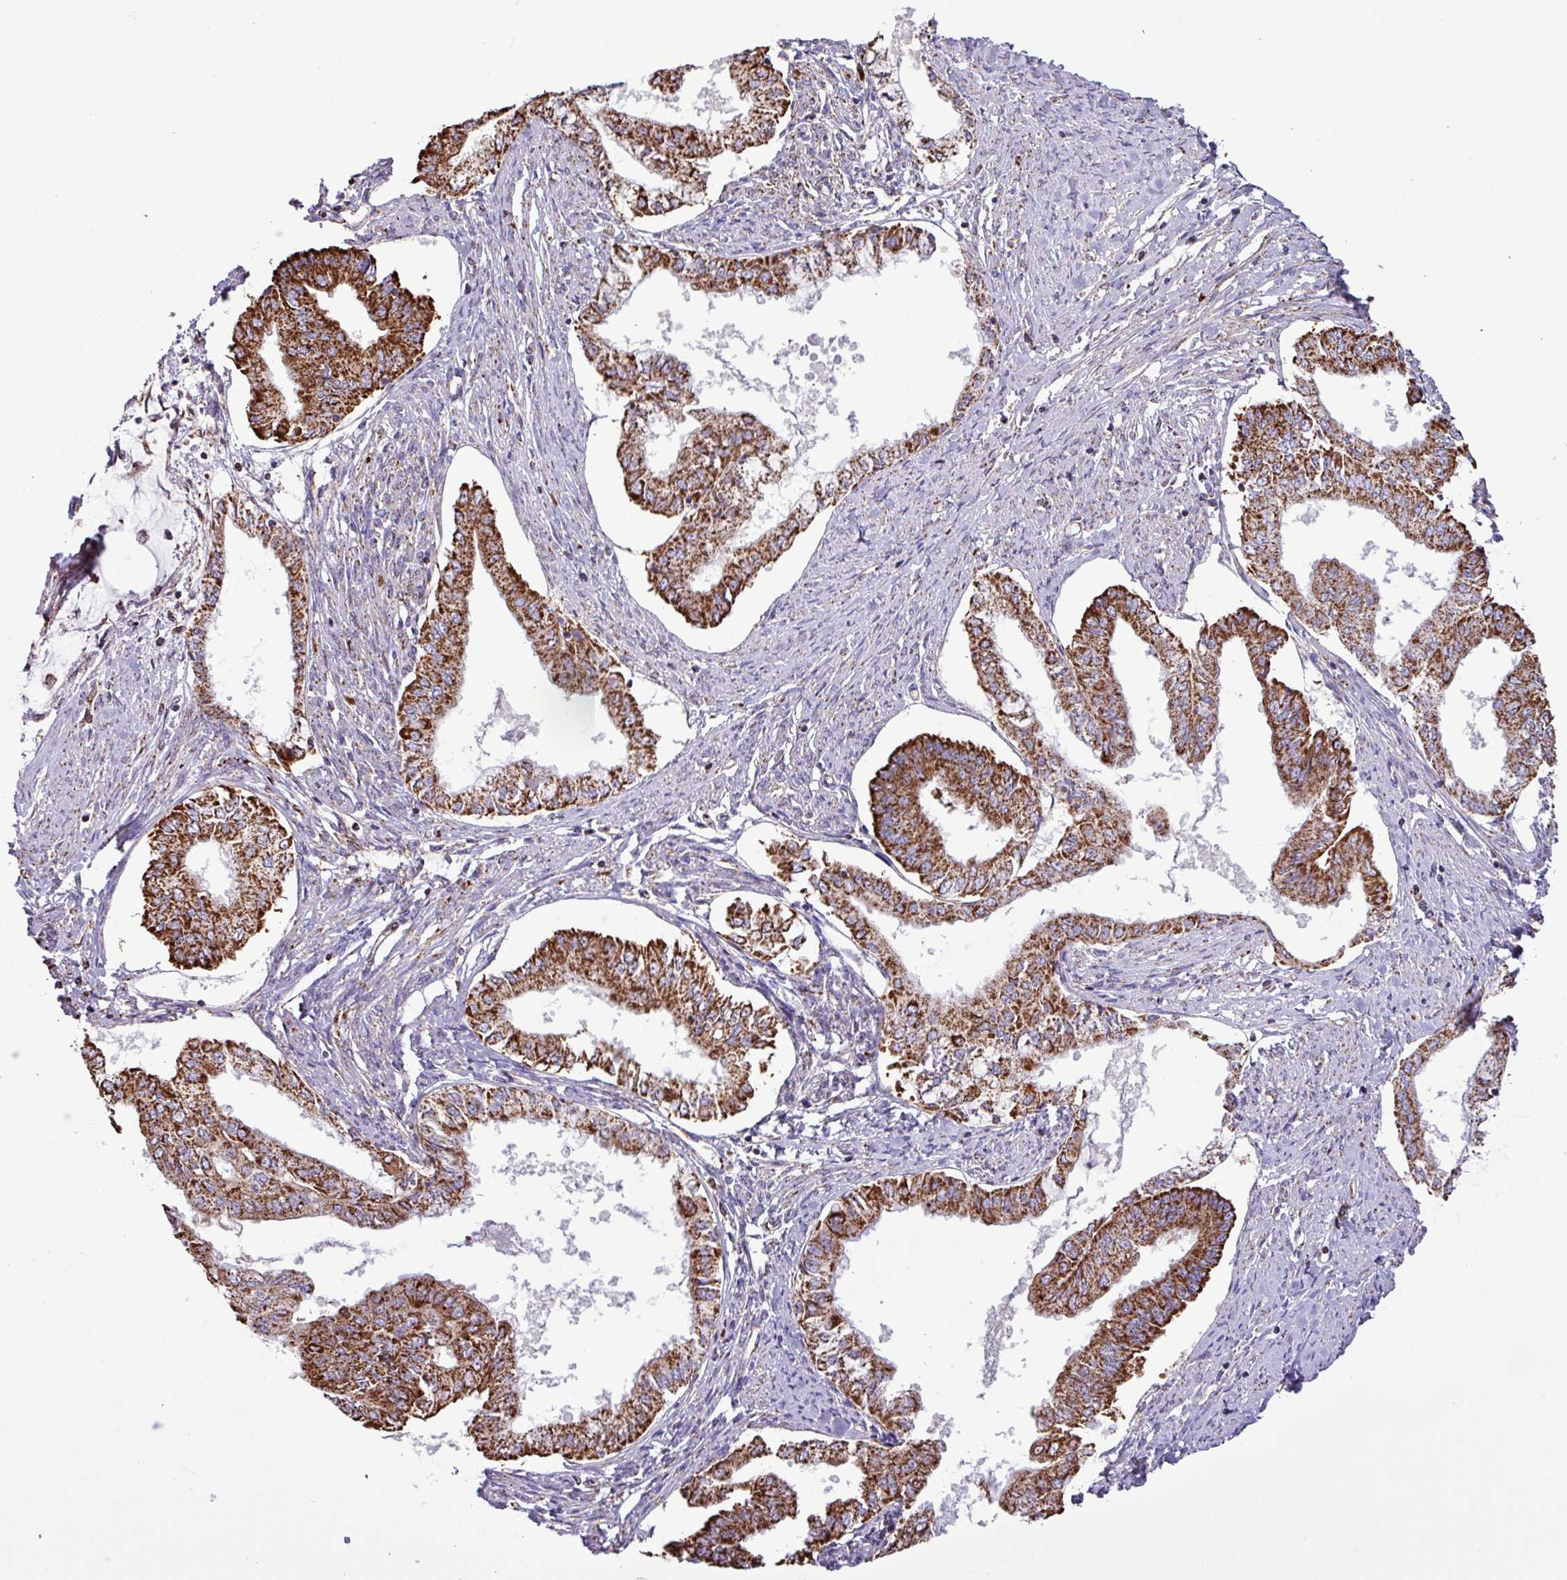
{"staining": {"intensity": "strong", "quantity": ">75%", "location": "cytoplasmic/membranous"}, "tissue": "endometrial cancer", "cell_type": "Tumor cells", "image_type": "cancer", "snomed": [{"axis": "morphology", "description": "Adenocarcinoma, NOS"}, {"axis": "topography", "description": "Endometrium"}], "caption": "Brown immunohistochemical staining in human endometrial cancer (adenocarcinoma) shows strong cytoplasmic/membranous positivity in approximately >75% of tumor cells.", "gene": "RTL3", "patient": {"sex": "female", "age": 76}}